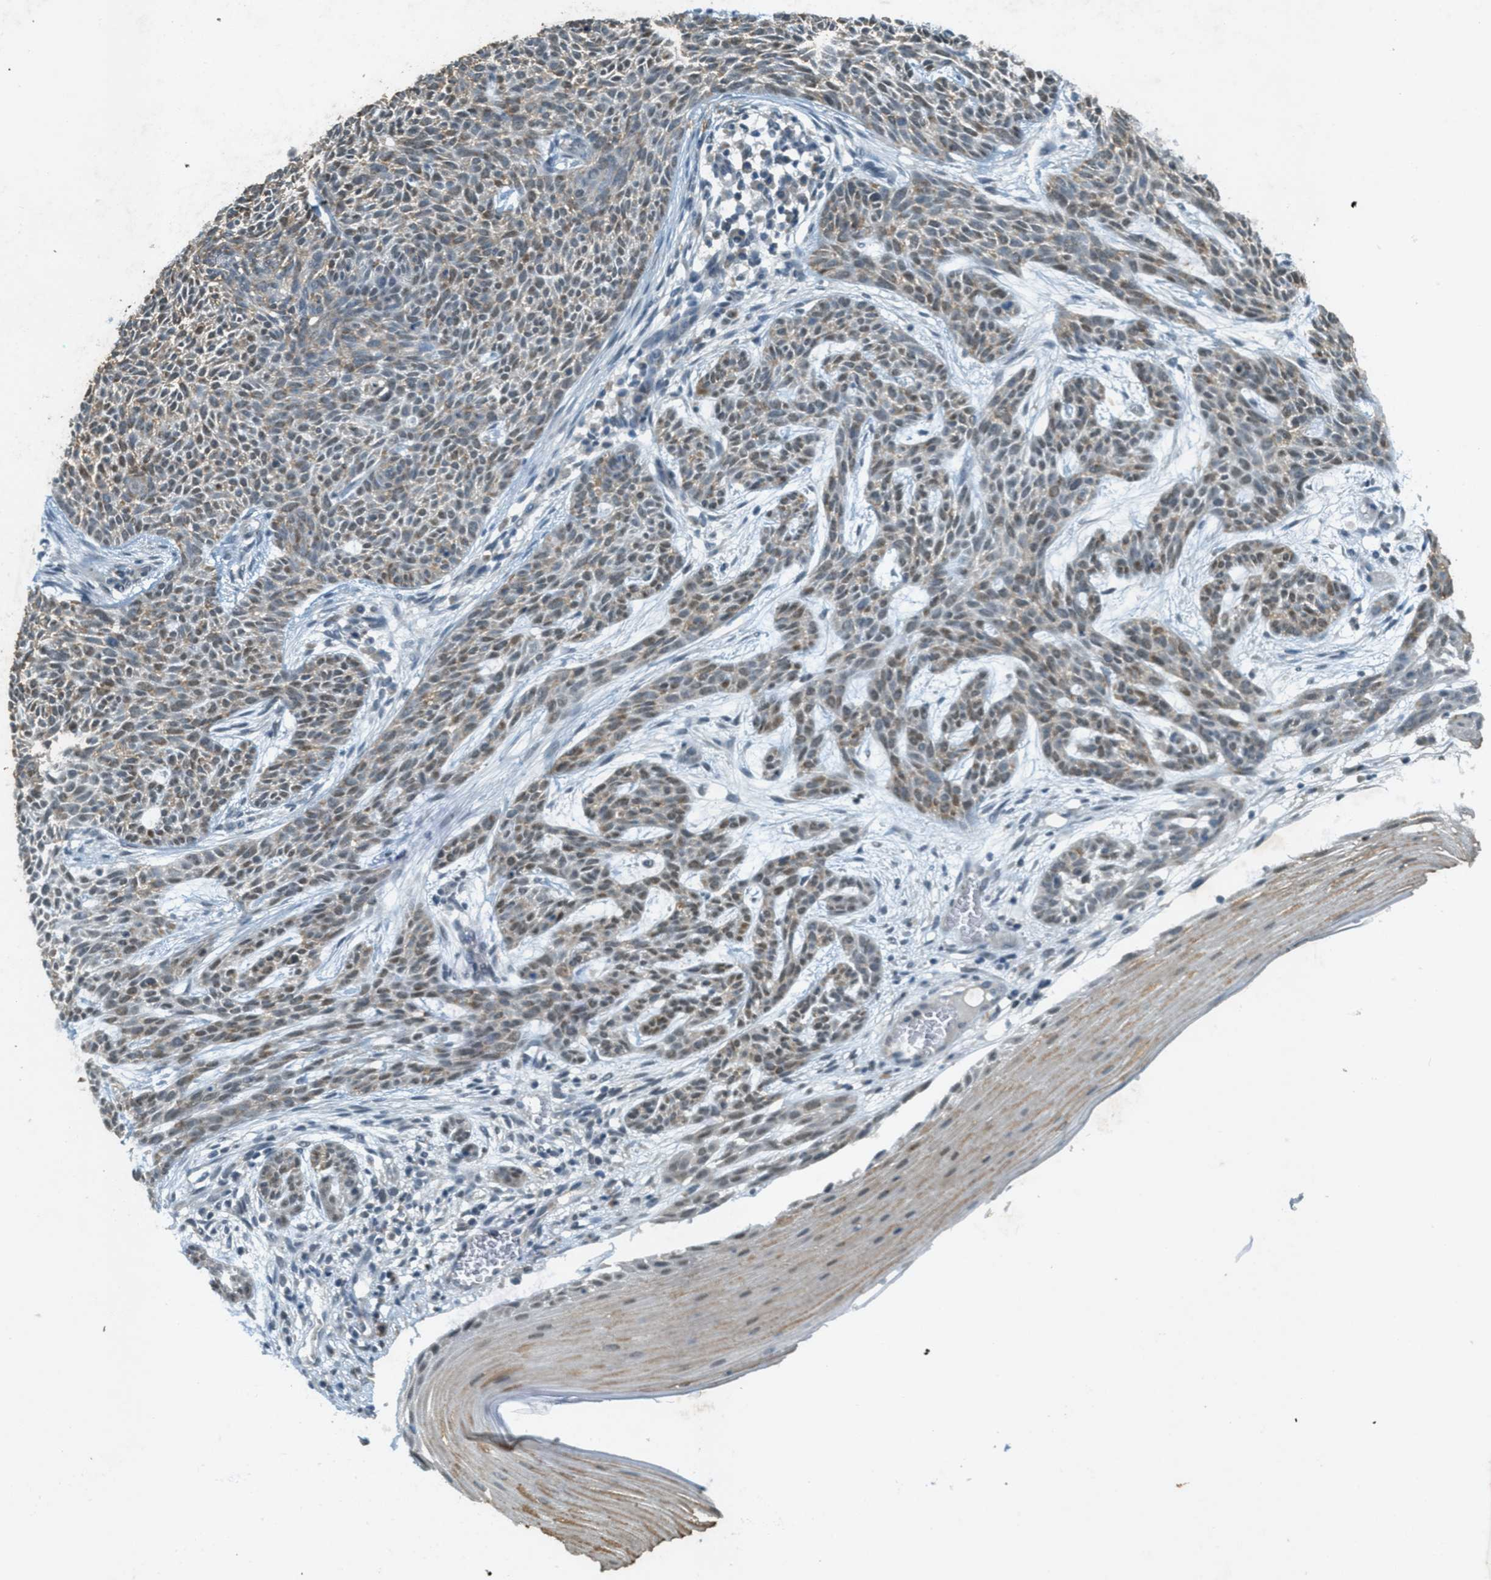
{"staining": {"intensity": "weak", "quantity": ">75%", "location": "cytoplasmic/membranous"}, "tissue": "skin cancer", "cell_type": "Tumor cells", "image_type": "cancer", "snomed": [{"axis": "morphology", "description": "Basal cell carcinoma"}, {"axis": "topography", "description": "Skin"}], "caption": "This histopathology image displays skin cancer (basal cell carcinoma) stained with immunohistochemistry to label a protein in brown. The cytoplasmic/membranous of tumor cells show weak positivity for the protein. Nuclei are counter-stained blue.", "gene": "TCF20", "patient": {"sex": "female", "age": 59}}